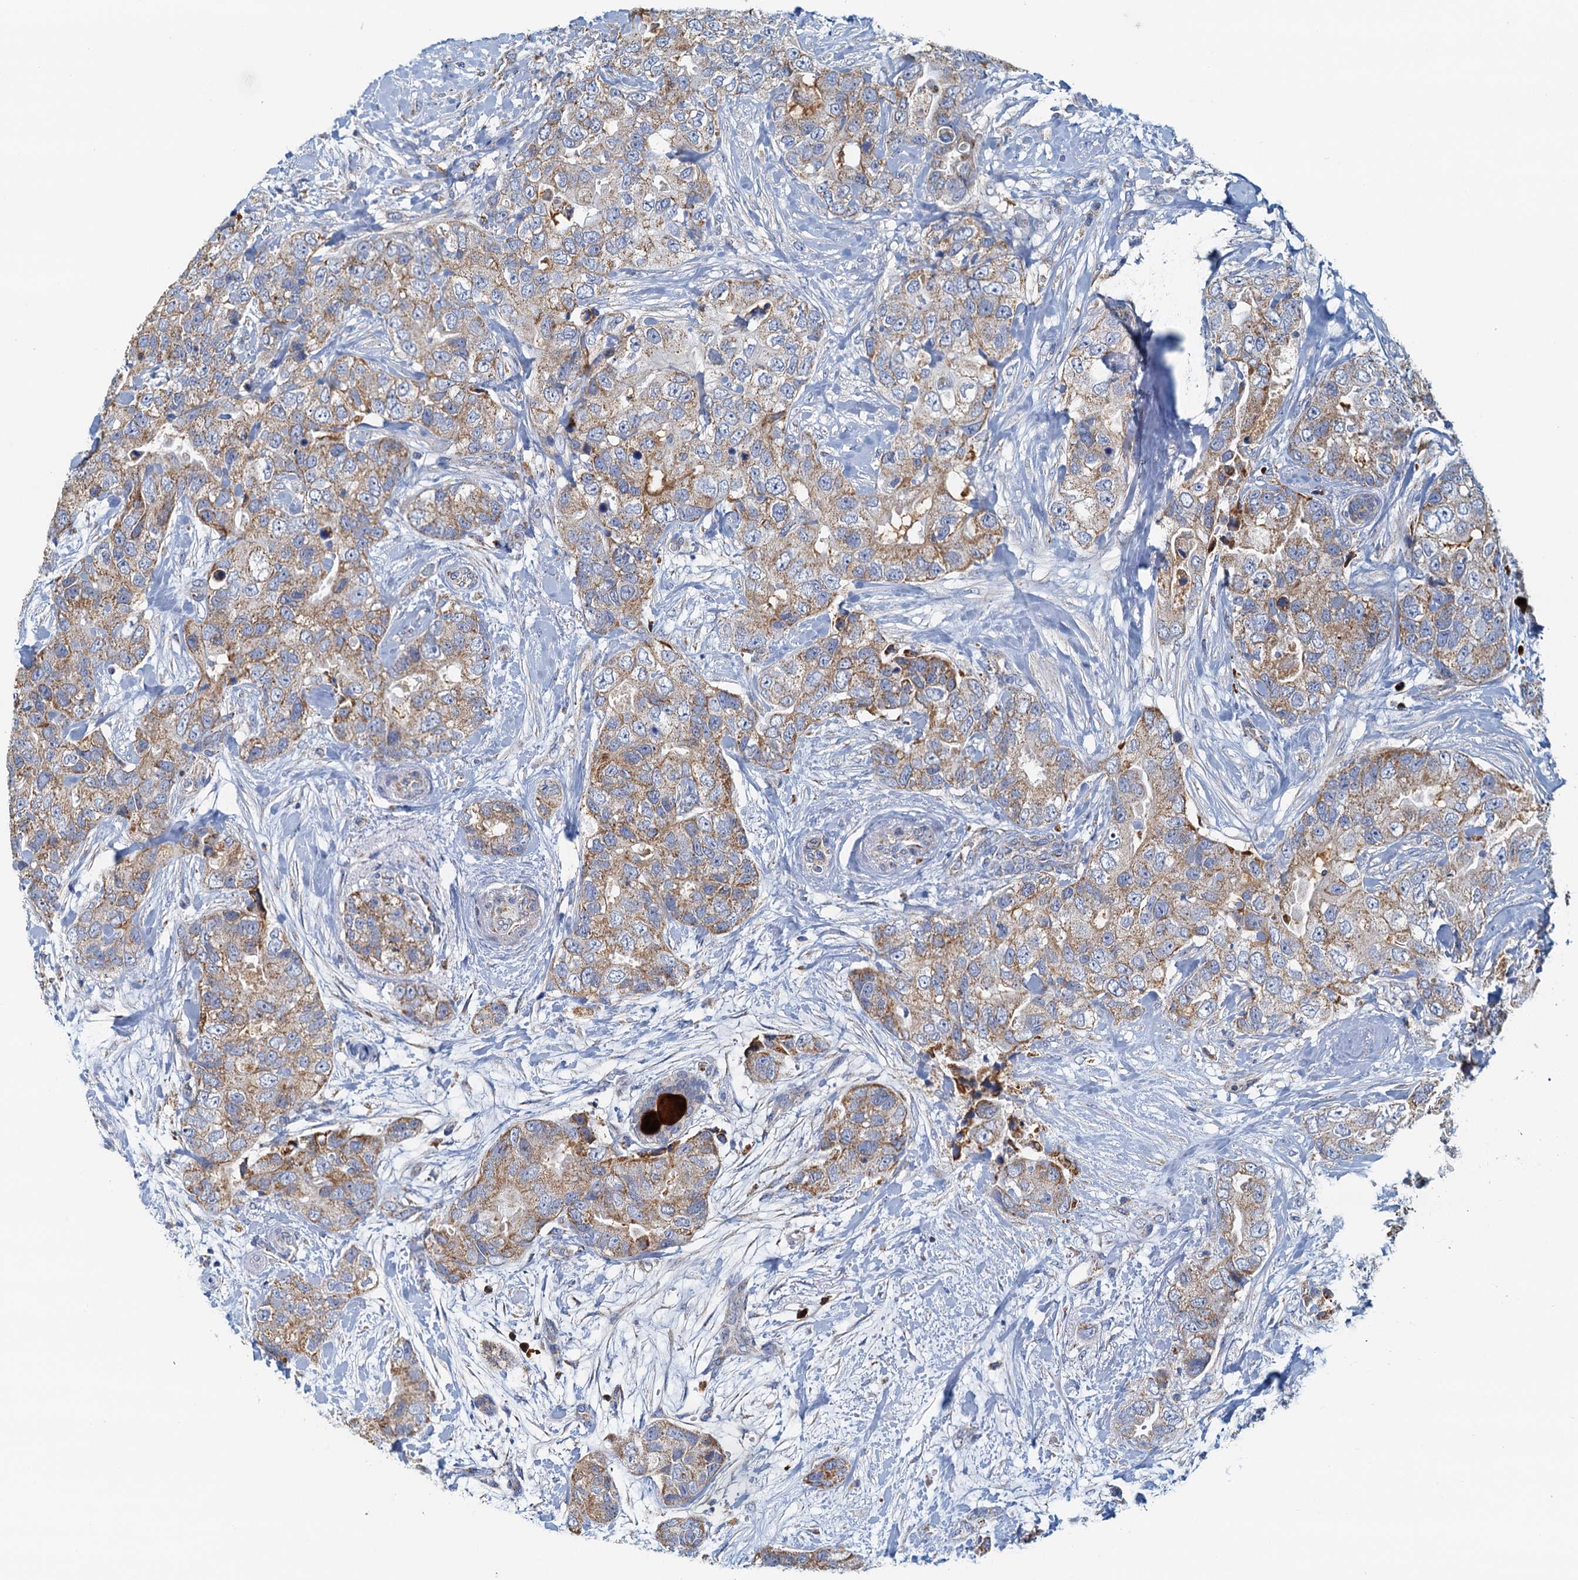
{"staining": {"intensity": "moderate", "quantity": ">75%", "location": "cytoplasmic/membranous"}, "tissue": "breast cancer", "cell_type": "Tumor cells", "image_type": "cancer", "snomed": [{"axis": "morphology", "description": "Duct carcinoma"}, {"axis": "topography", "description": "Breast"}], "caption": "Immunohistochemical staining of breast cancer (intraductal carcinoma) reveals medium levels of moderate cytoplasmic/membranous protein positivity in about >75% of tumor cells.", "gene": "POC1A", "patient": {"sex": "female", "age": 62}}